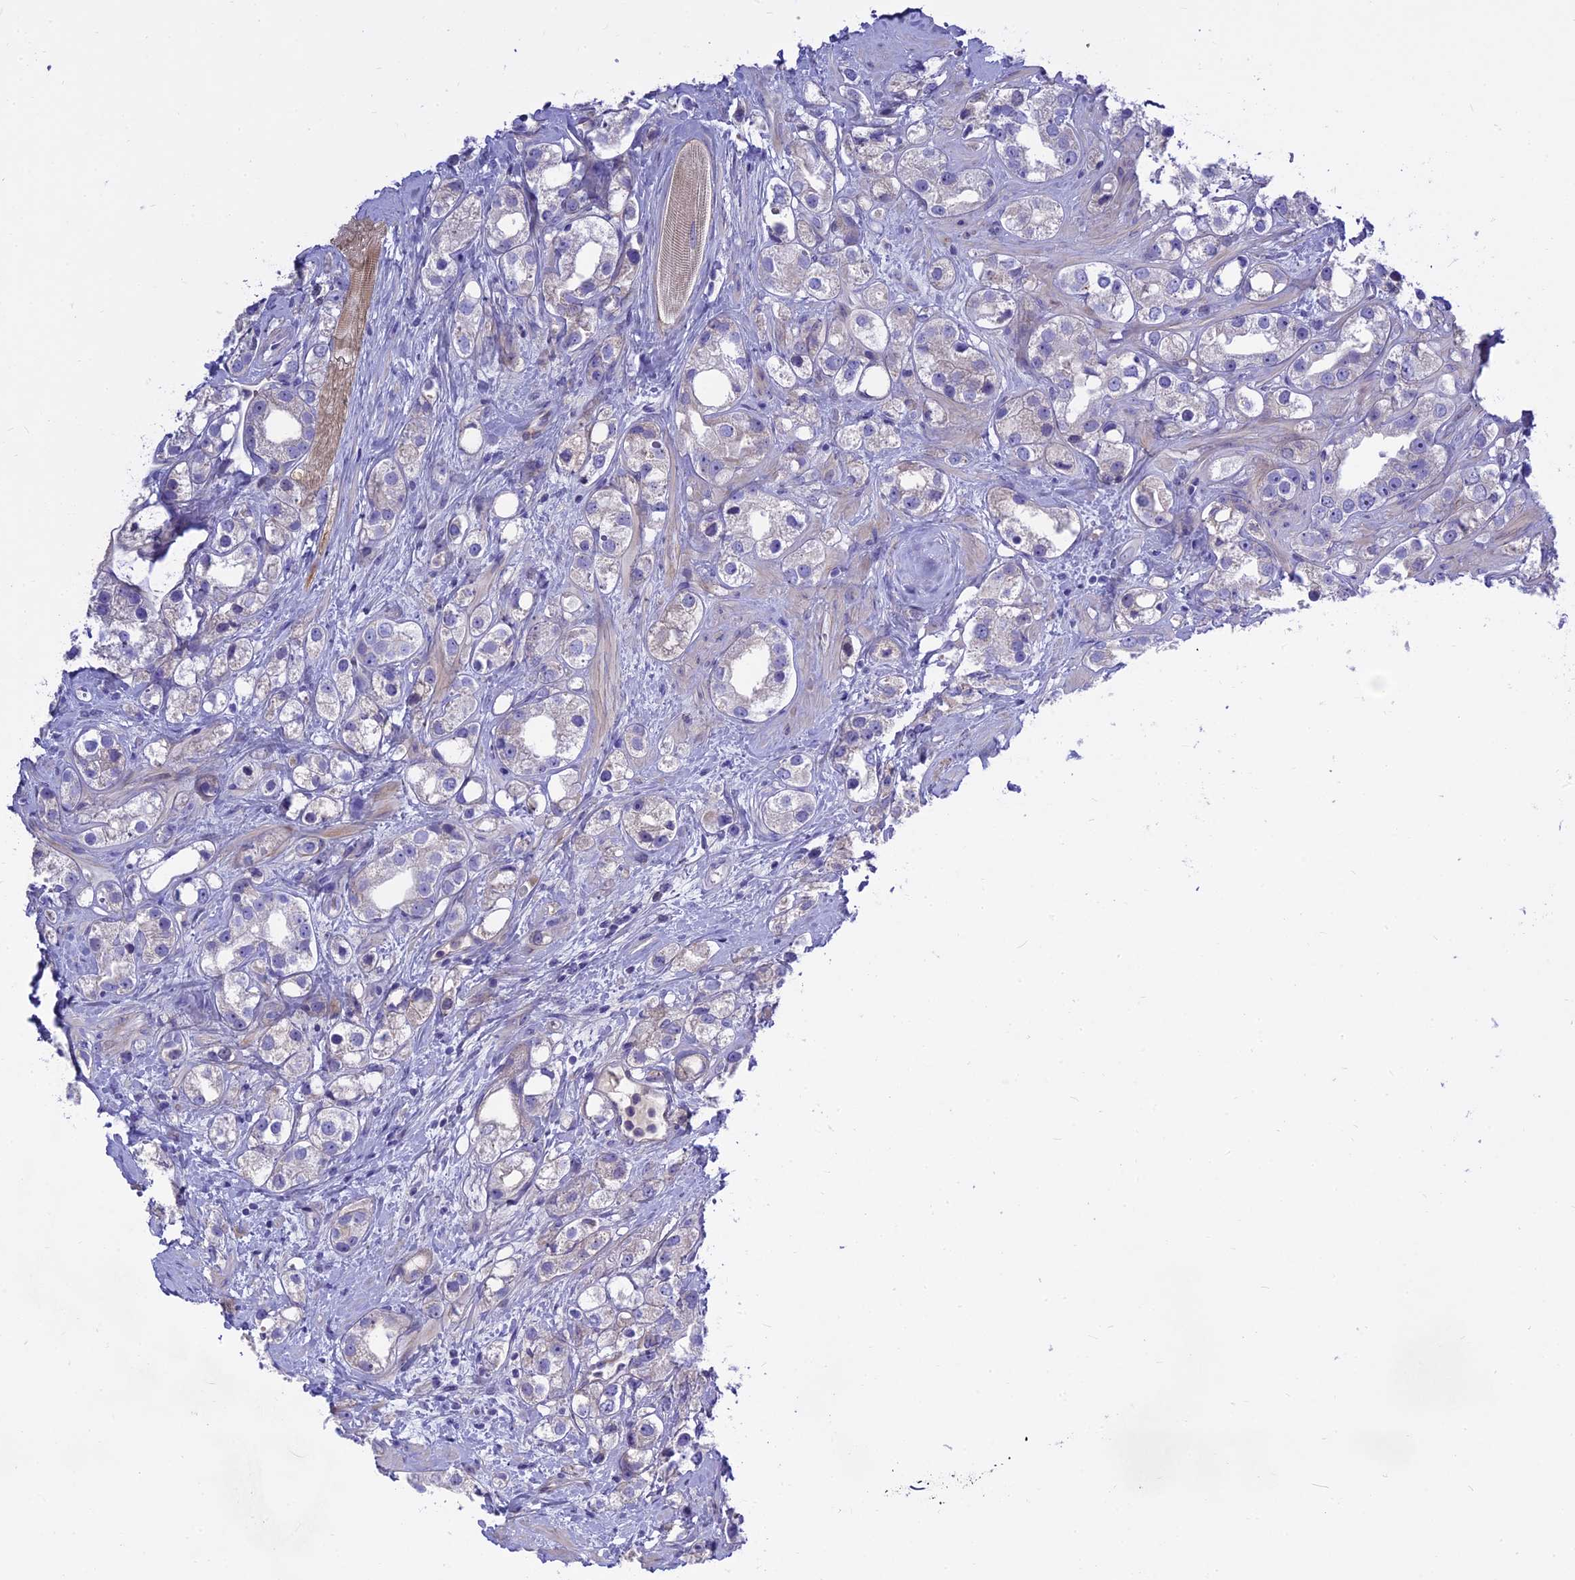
{"staining": {"intensity": "negative", "quantity": "none", "location": "none"}, "tissue": "prostate cancer", "cell_type": "Tumor cells", "image_type": "cancer", "snomed": [{"axis": "morphology", "description": "Adenocarcinoma, NOS"}, {"axis": "topography", "description": "Prostate"}], "caption": "The image reveals no staining of tumor cells in adenocarcinoma (prostate).", "gene": "MBD3L1", "patient": {"sex": "male", "age": 79}}